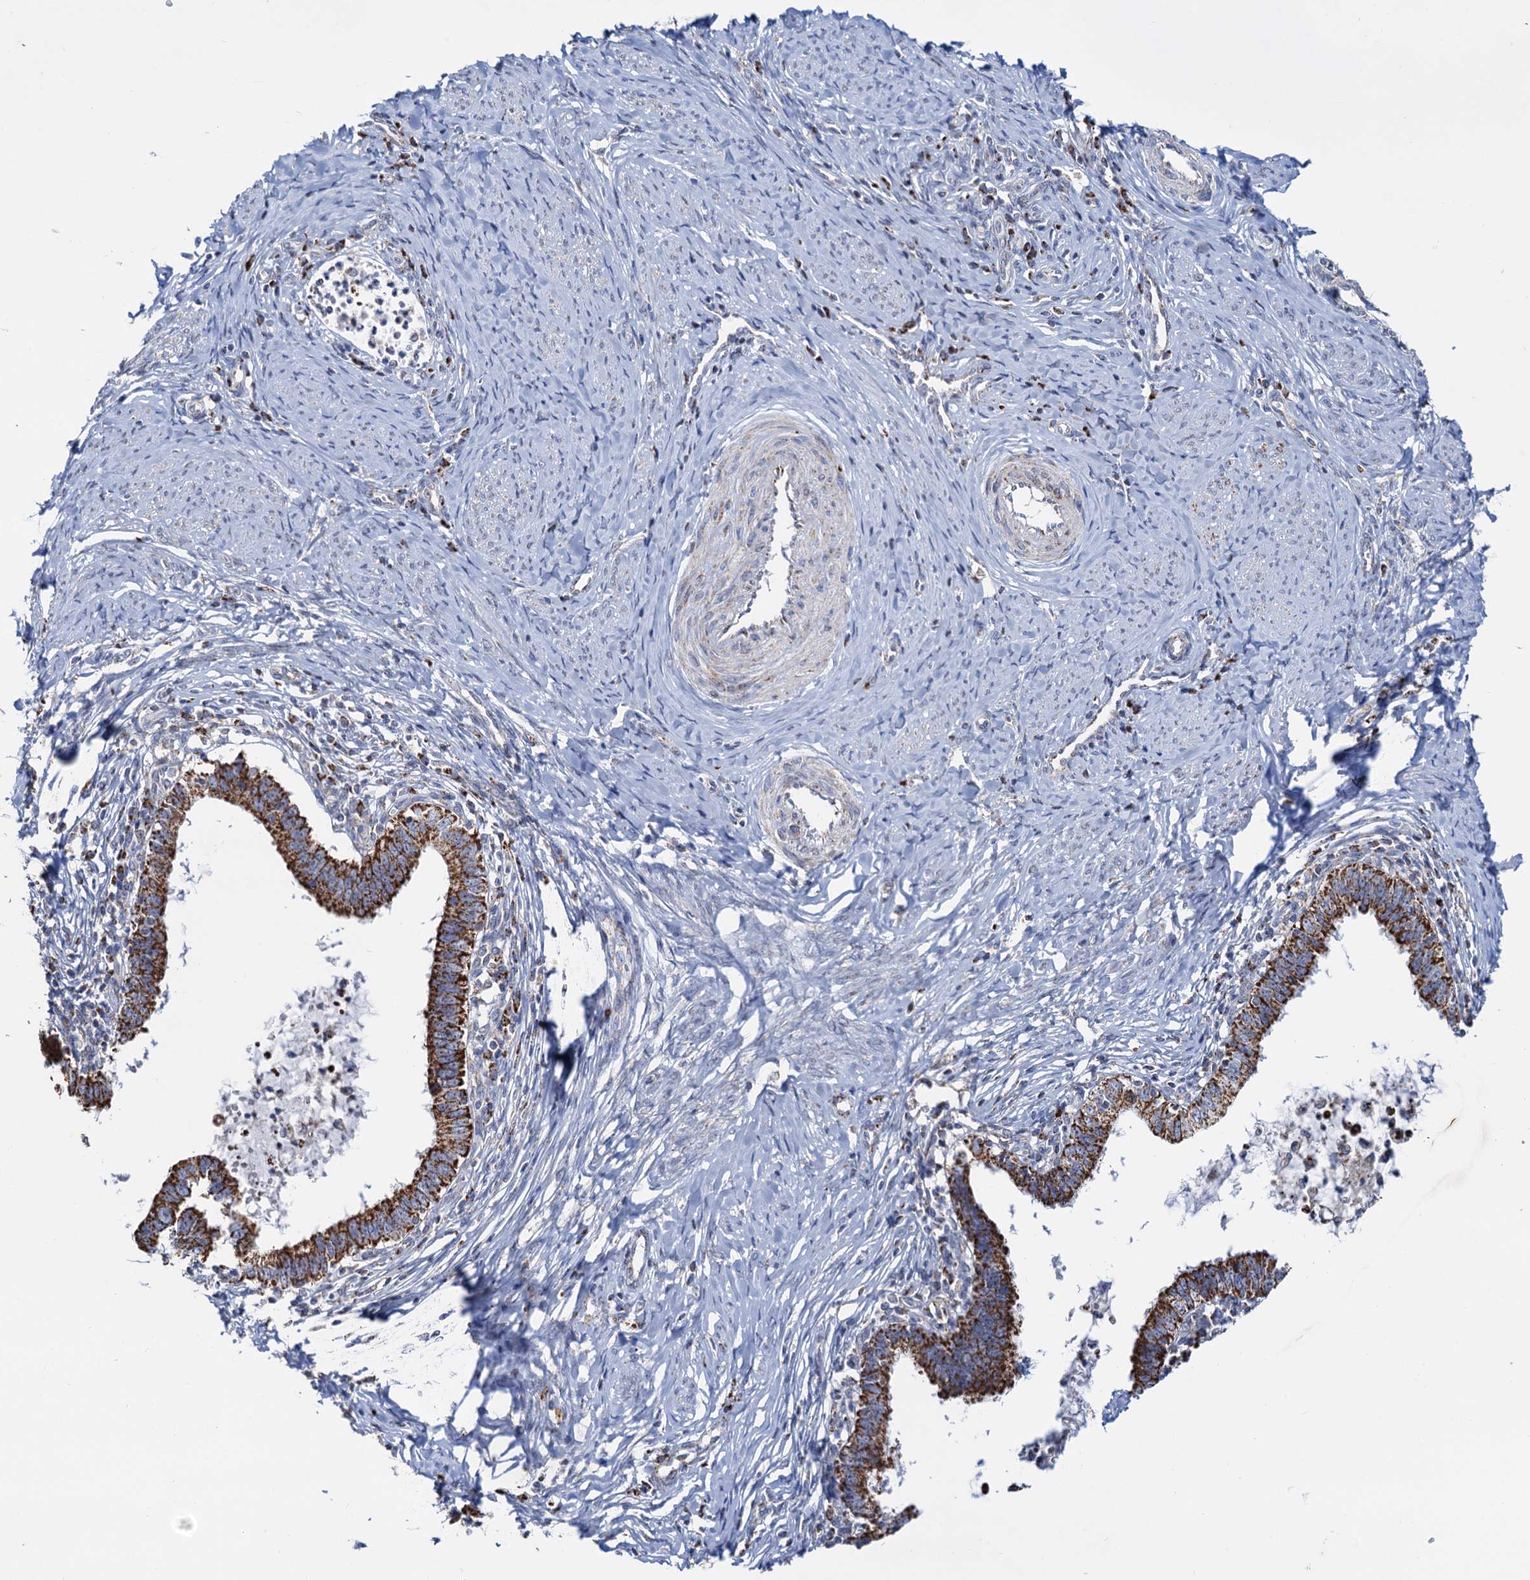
{"staining": {"intensity": "strong", "quantity": ">75%", "location": "cytoplasmic/membranous"}, "tissue": "cervical cancer", "cell_type": "Tumor cells", "image_type": "cancer", "snomed": [{"axis": "morphology", "description": "Adenocarcinoma, NOS"}, {"axis": "topography", "description": "Cervix"}], "caption": "Tumor cells display high levels of strong cytoplasmic/membranous staining in approximately >75% of cells in cervical cancer. Nuclei are stained in blue.", "gene": "C2CD3", "patient": {"sex": "female", "age": 36}}